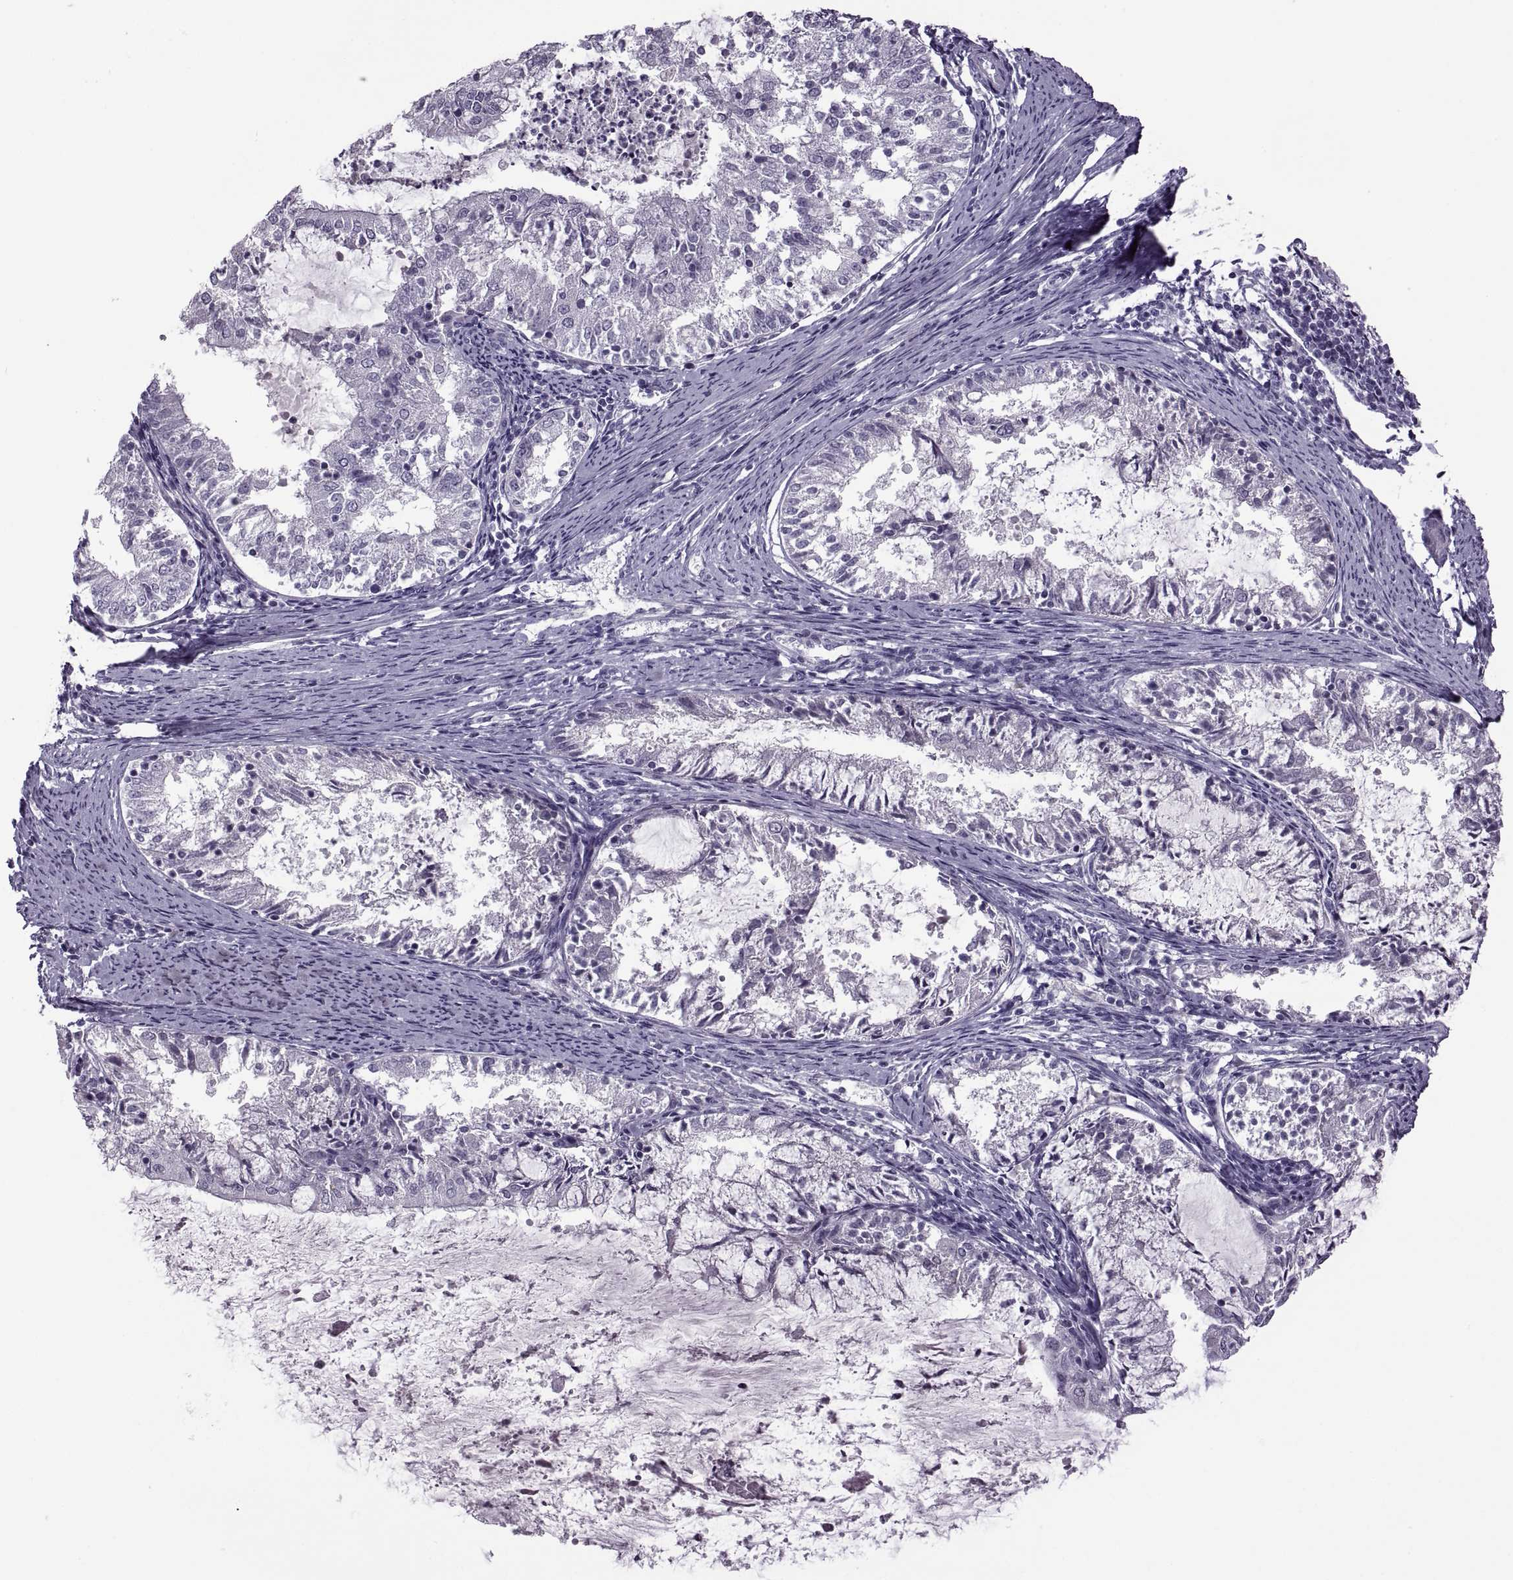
{"staining": {"intensity": "negative", "quantity": "none", "location": "none"}, "tissue": "endometrial cancer", "cell_type": "Tumor cells", "image_type": "cancer", "snomed": [{"axis": "morphology", "description": "Adenocarcinoma, NOS"}, {"axis": "topography", "description": "Endometrium"}], "caption": "Immunohistochemical staining of endometrial cancer reveals no significant expression in tumor cells.", "gene": "RSPH6A", "patient": {"sex": "female", "age": 57}}